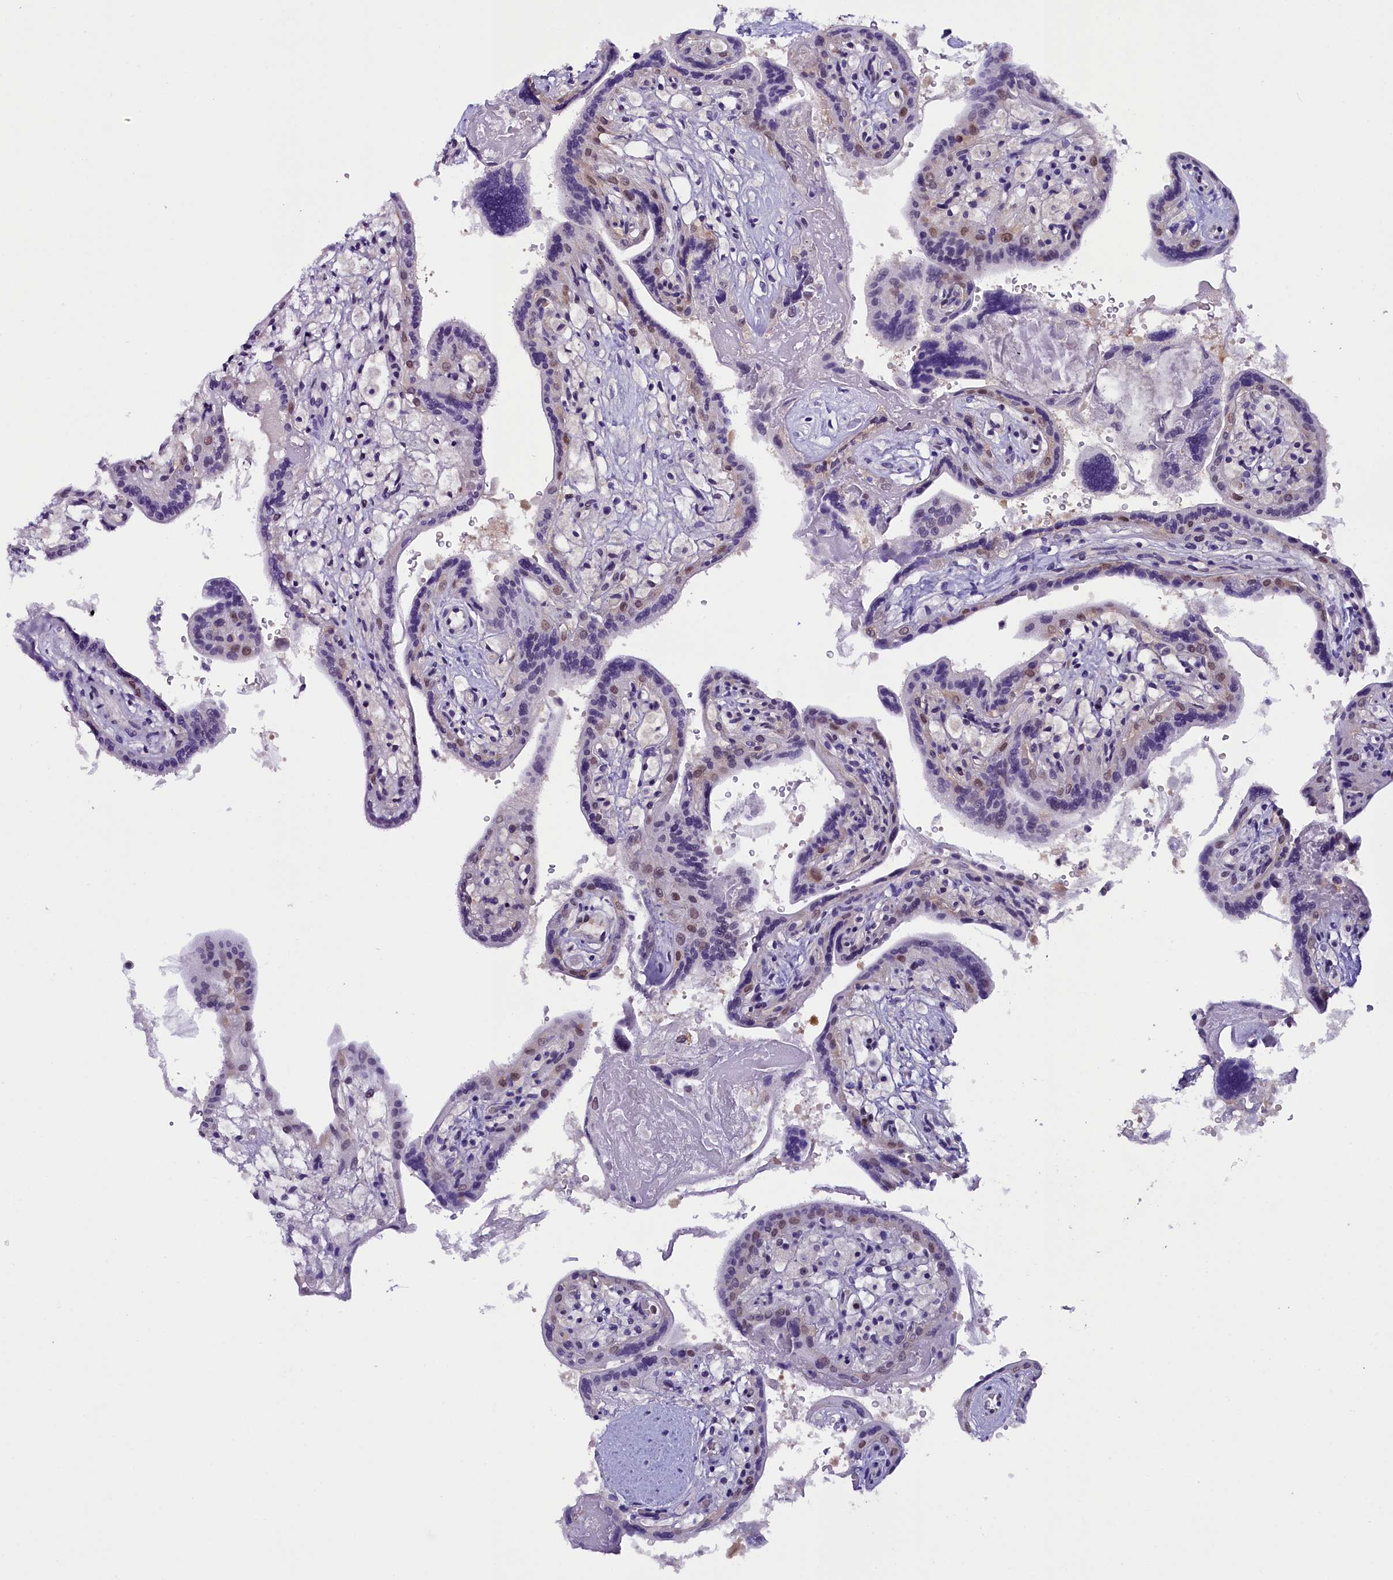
{"staining": {"intensity": "negative", "quantity": "none", "location": "none"}, "tissue": "placenta", "cell_type": "Trophoblastic cells", "image_type": "normal", "snomed": [{"axis": "morphology", "description": "Normal tissue, NOS"}, {"axis": "topography", "description": "Placenta"}], "caption": "Immunohistochemistry histopathology image of benign placenta stained for a protein (brown), which demonstrates no staining in trophoblastic cells.", "gene": "IQCN", "patient": {"sex": "female", "age": 37}}